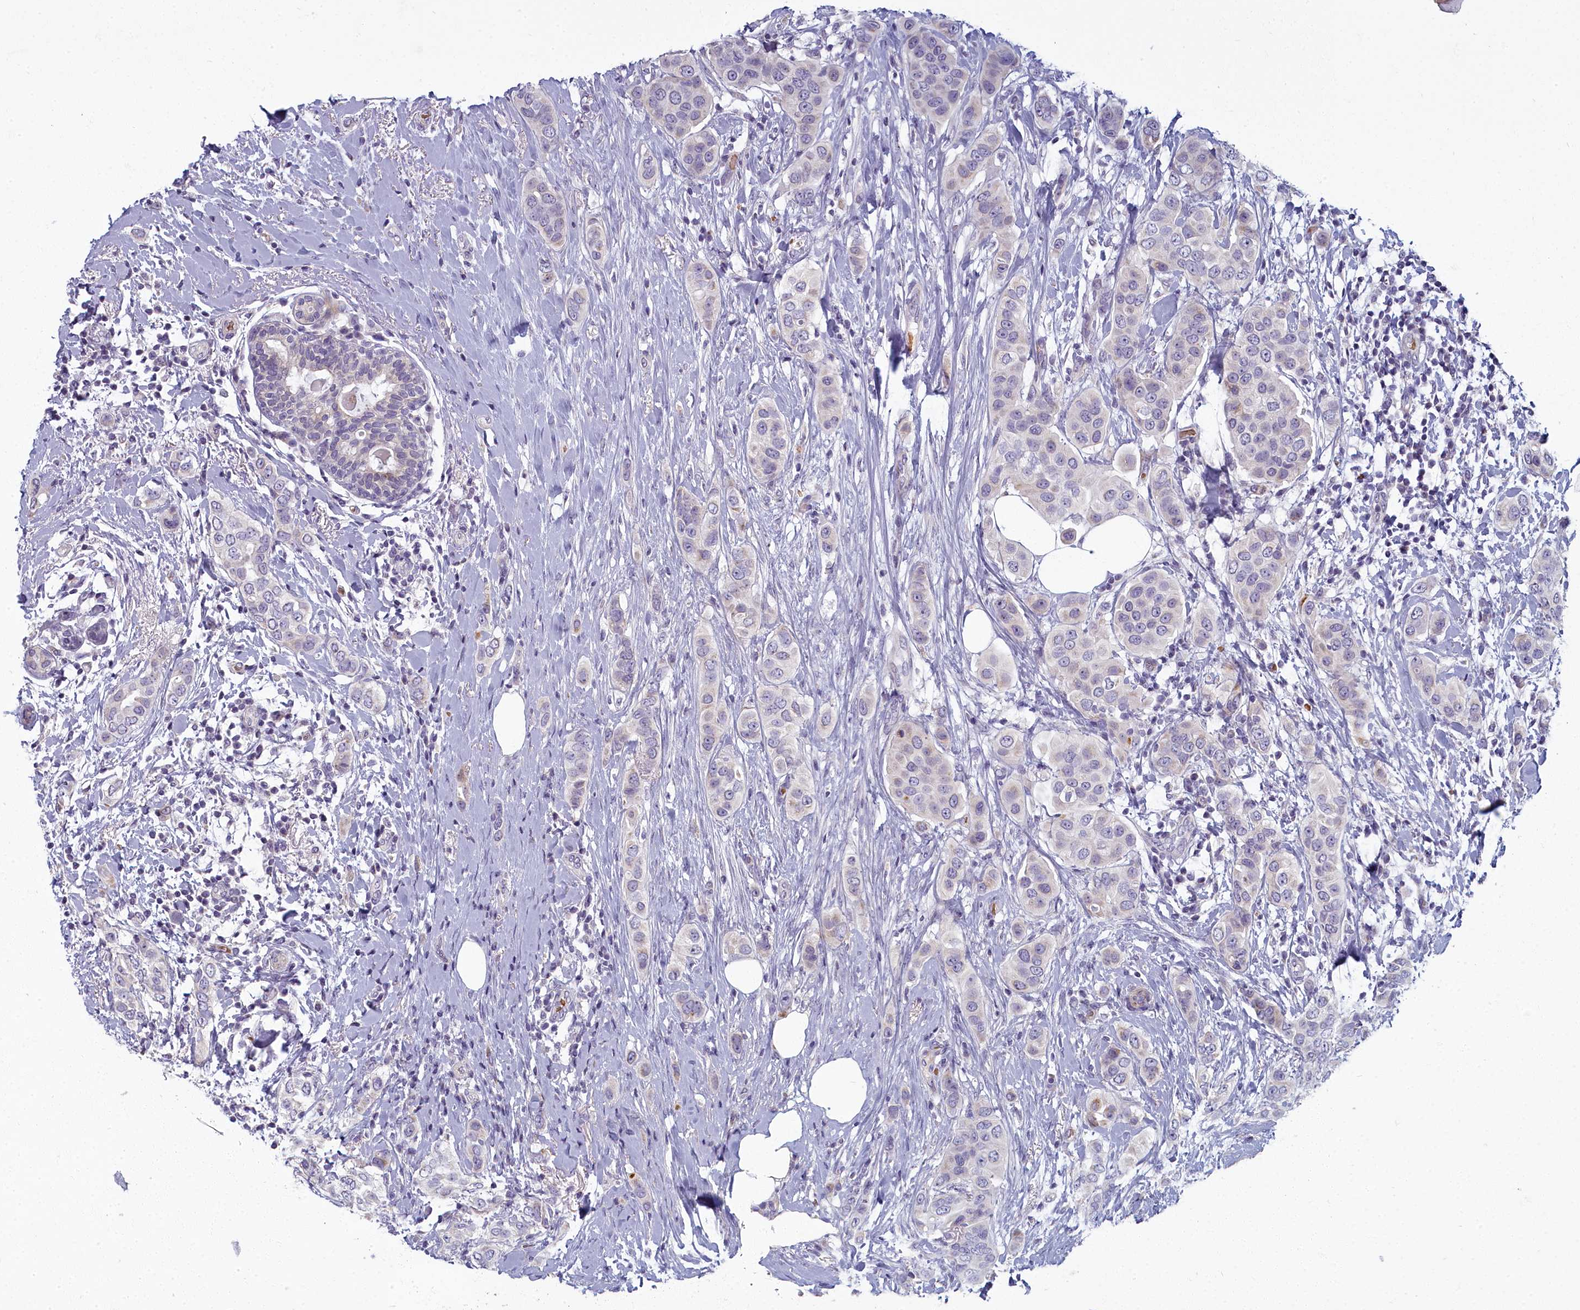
{"staining": {"intensity": "negative", "quantity": "none", "location": "none"}, "tissue": "breast cancer", "cell_type": "Tumor cells", "image_type": "cancer", "snomed": [{"axis": "morphology", "description": "Lobular carcinoma"}, {"axis": "topography", "description": "Breast"}], "caption": "High magnification brightfield microscopy of breast cancer stained with DAB (3,3'-diaminobenzidine) (brown) and counterstained with hematoxylin (blue): tumor cells show no significant staining. Nuclei are stained in blue.", "gene": "ARL15", "patient": {"sex": "female", "age": 51}}